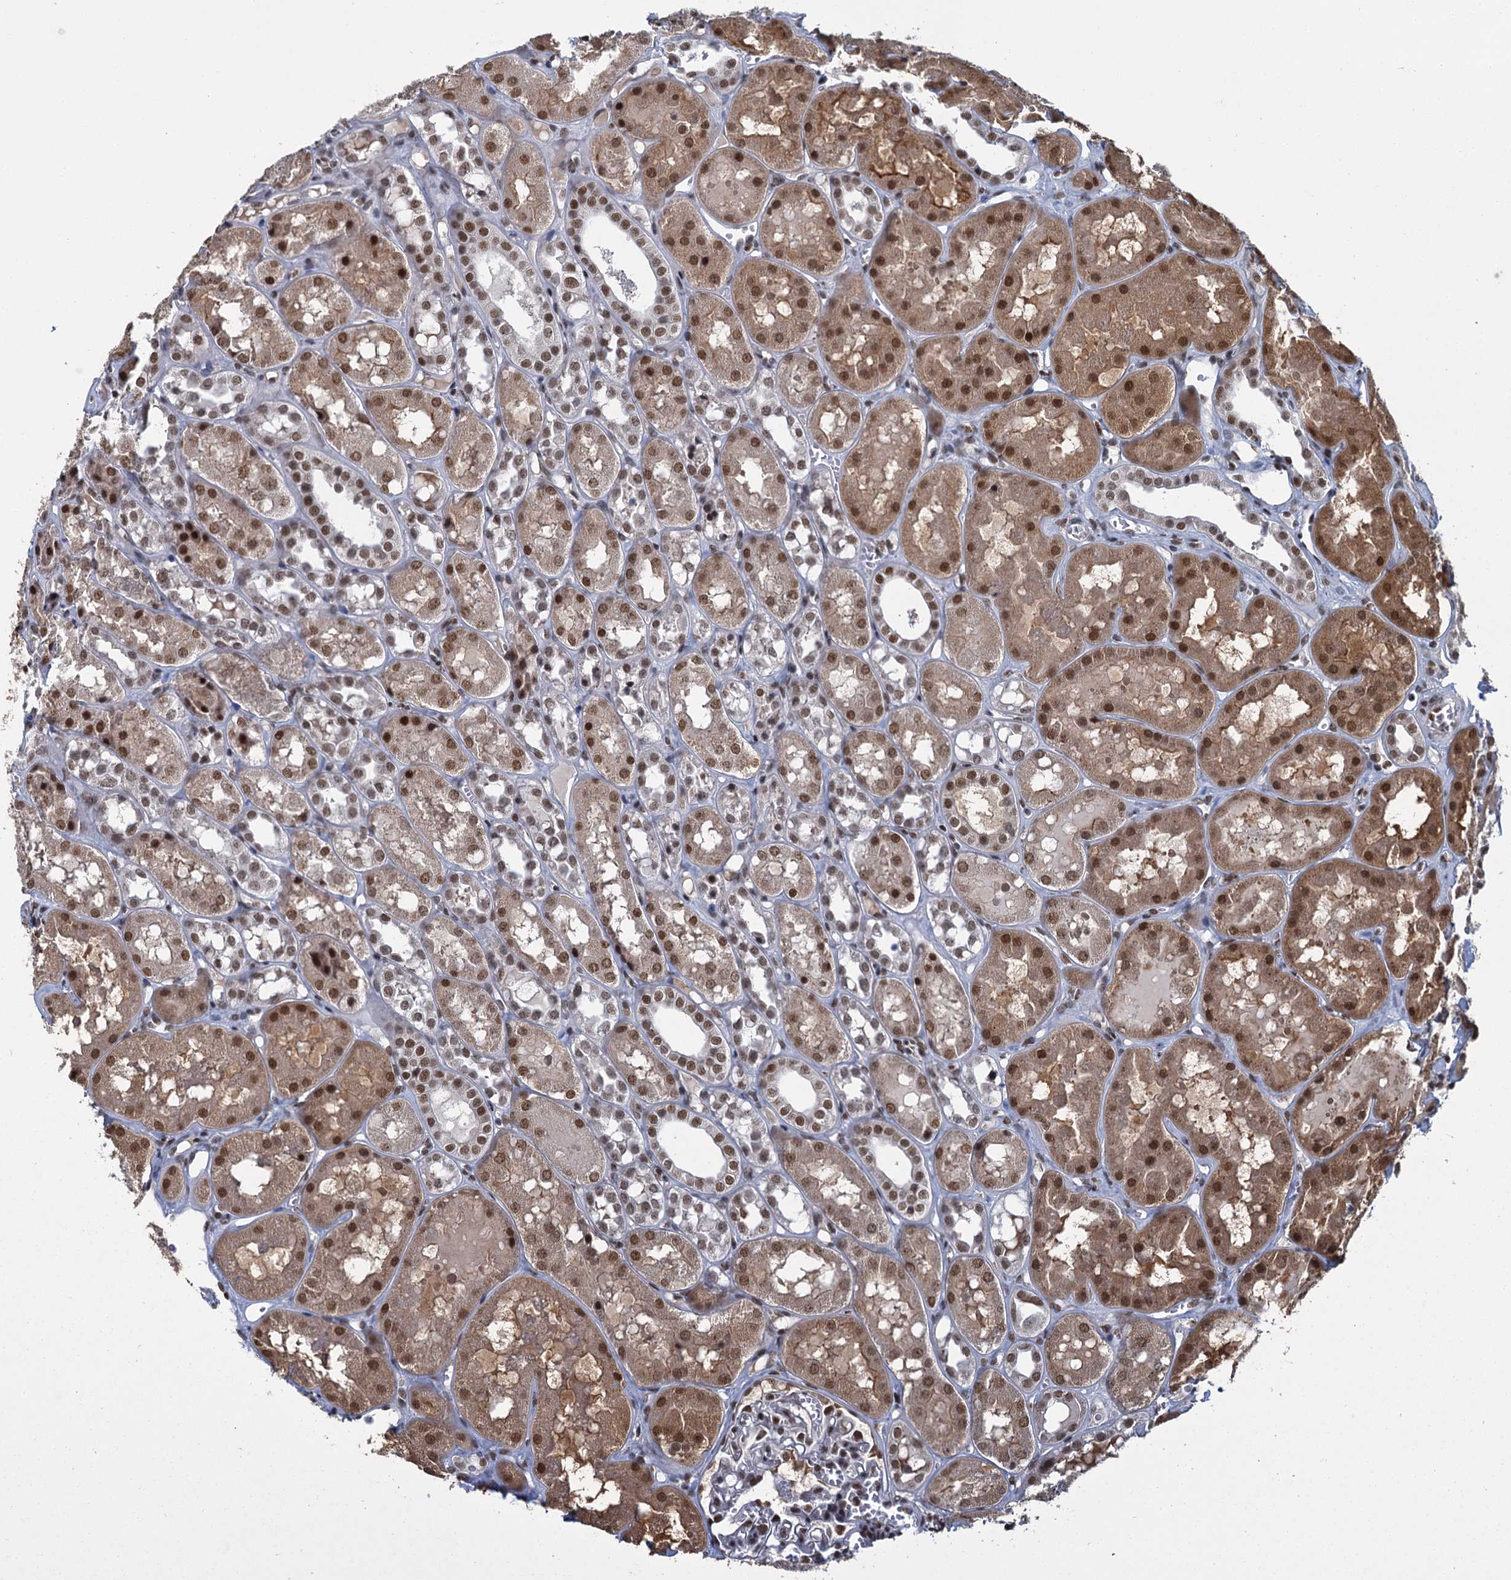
{"staining": {"intensity": "moderate", "quantity": "25%-75%", "location": "nuclear"}, "tissue": "kidney", "cell_type": "Cells in glomeruli", "image_type": "normal", "snomed": [{"axis": "morphology", "description": "Normal tissue, NOS"}, {"axis": "topography", "description": "Kidney"}], "caption": "Cells in glomeruli demonstrate medium levels of moderate nuclear positivity in about 25%-75% of cells in benign kidney. Immunohistochemistry (ihc) stains the protein of interest in brown and the nuclei are stained blue.", "gene": "PPHLN1", "patient": {"sex": "male", "age": 16}}